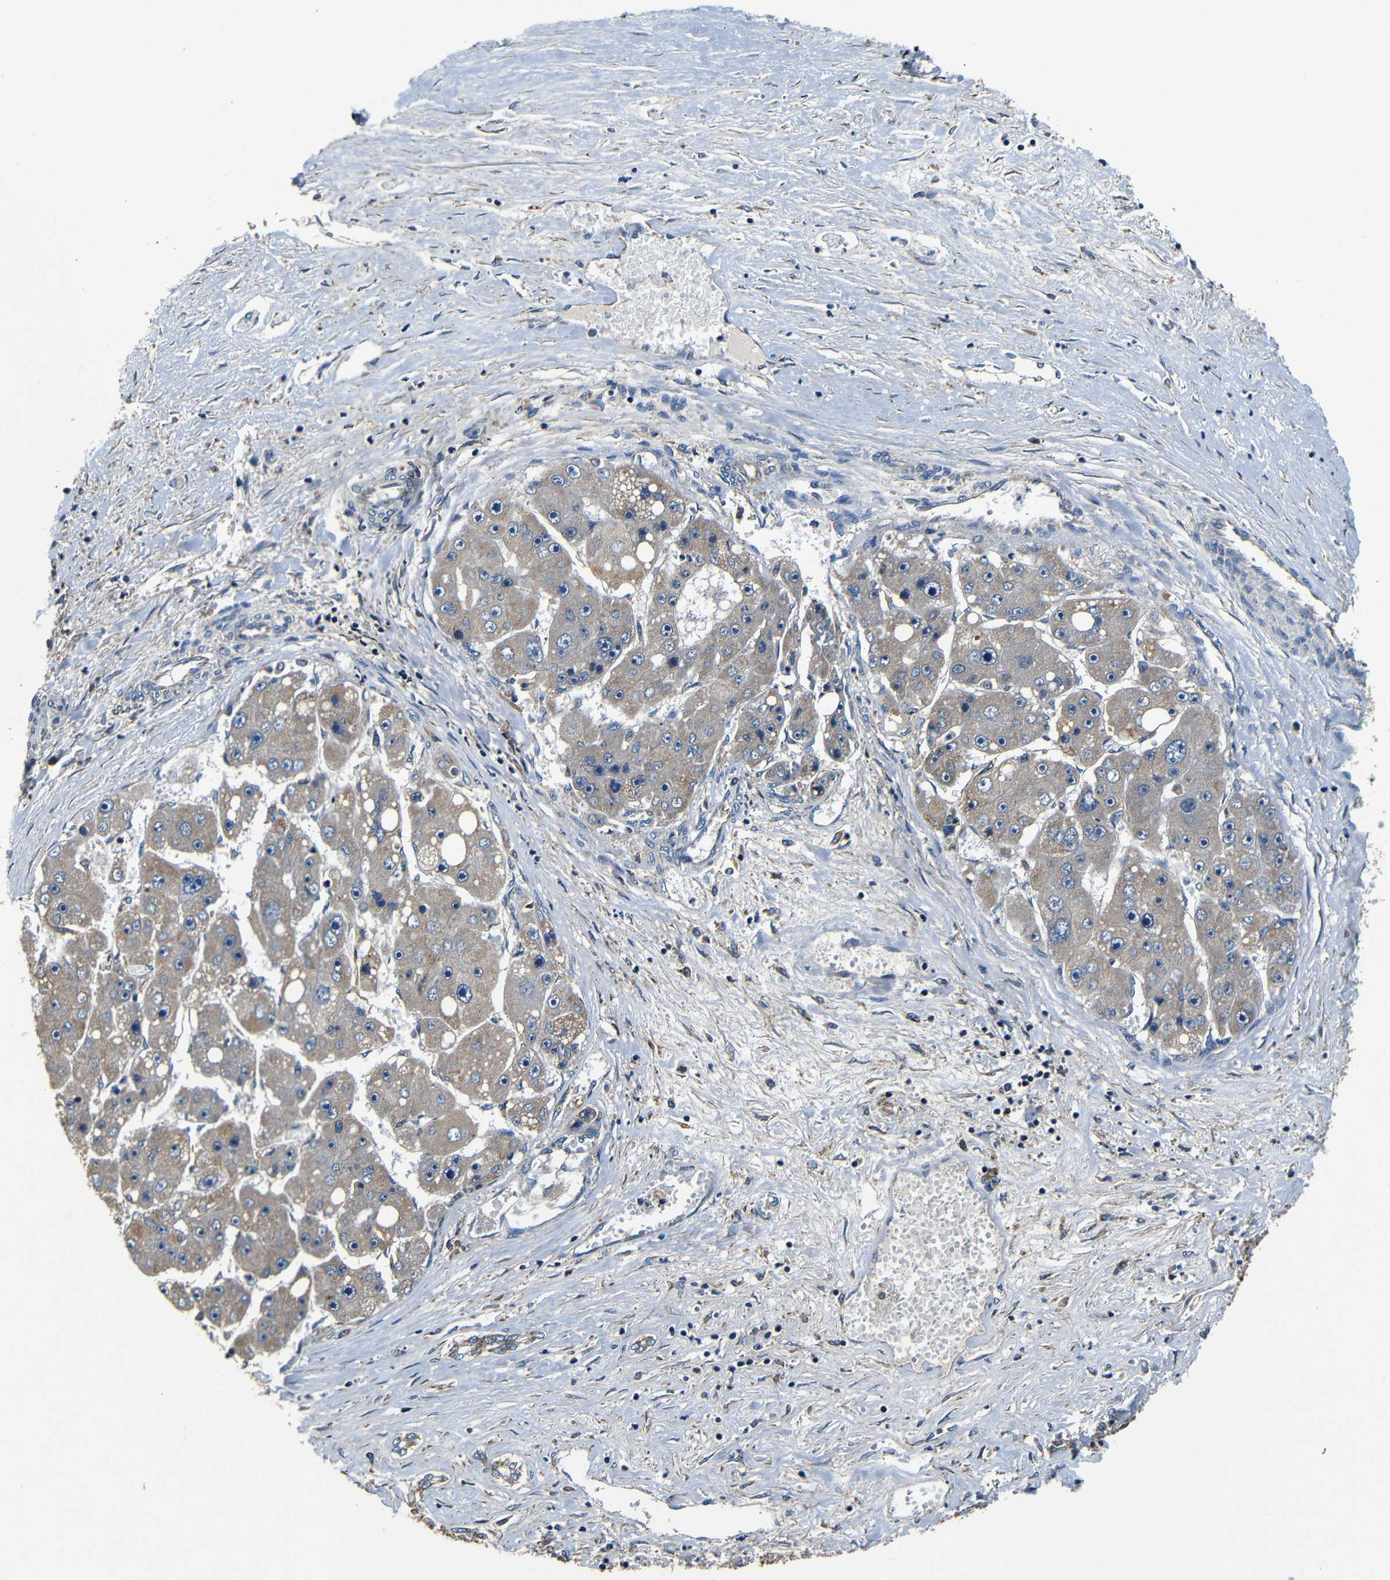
{"staining": {"intensity": "negative", "quantity": "none", "location": "none"}, "tissue": "liver cancer", "cell_type": "Tumor cells", "image_type": "cancer", "snomed": [{"axis": "morphology", "description": "Carcinoma, Hepatocellular, NOS"}, {"axis": "topography", "description": "Liver"}], "caption": "Tumor cells are negative for brown protein staining in liver cancer (hepatocellular carcinoma).", "gene": "MTX1", "patient": {"sex": "female", "age": 61}}